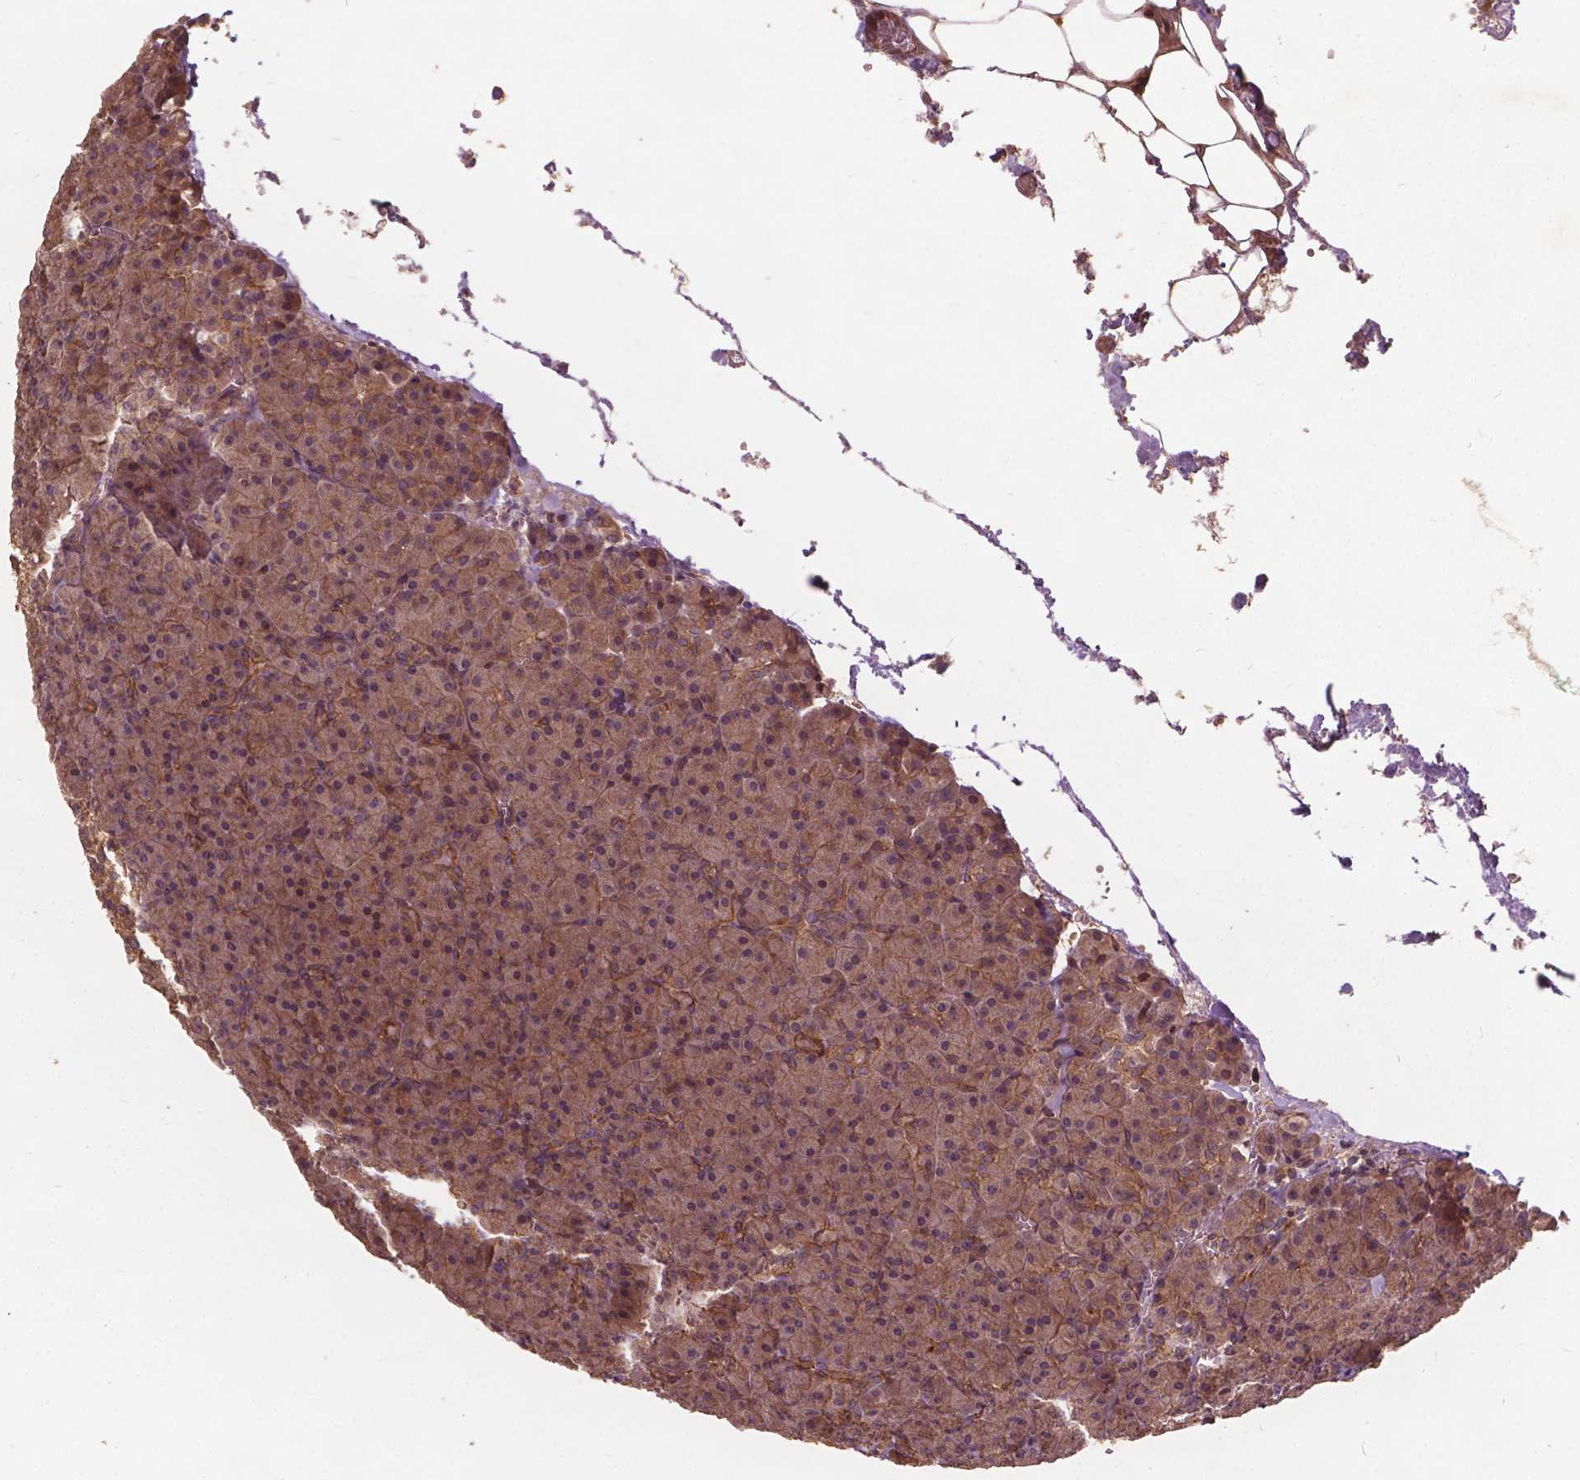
{"staining": {"intensity": "moderate", "quantity": ">75%", "location": "cytoplasmic/membranous"}, "tissue": "pancreas", "cell_type": "Exocrine glandular cells", "image_type": "normal", "snomed": [{"axis": "morphology", "description": "Normal tissue, NOS"}, {"axis": "topography", "description": "Pancreas"}], "caption": "Immunohistochemistry of normal pancreas displays medium levels of moderate cytoplasmic/membranous staining in about >75% of exocrine glandular cells.", "gene": "UBXN2A", "patient": {"sex": "female", "age": 74}}